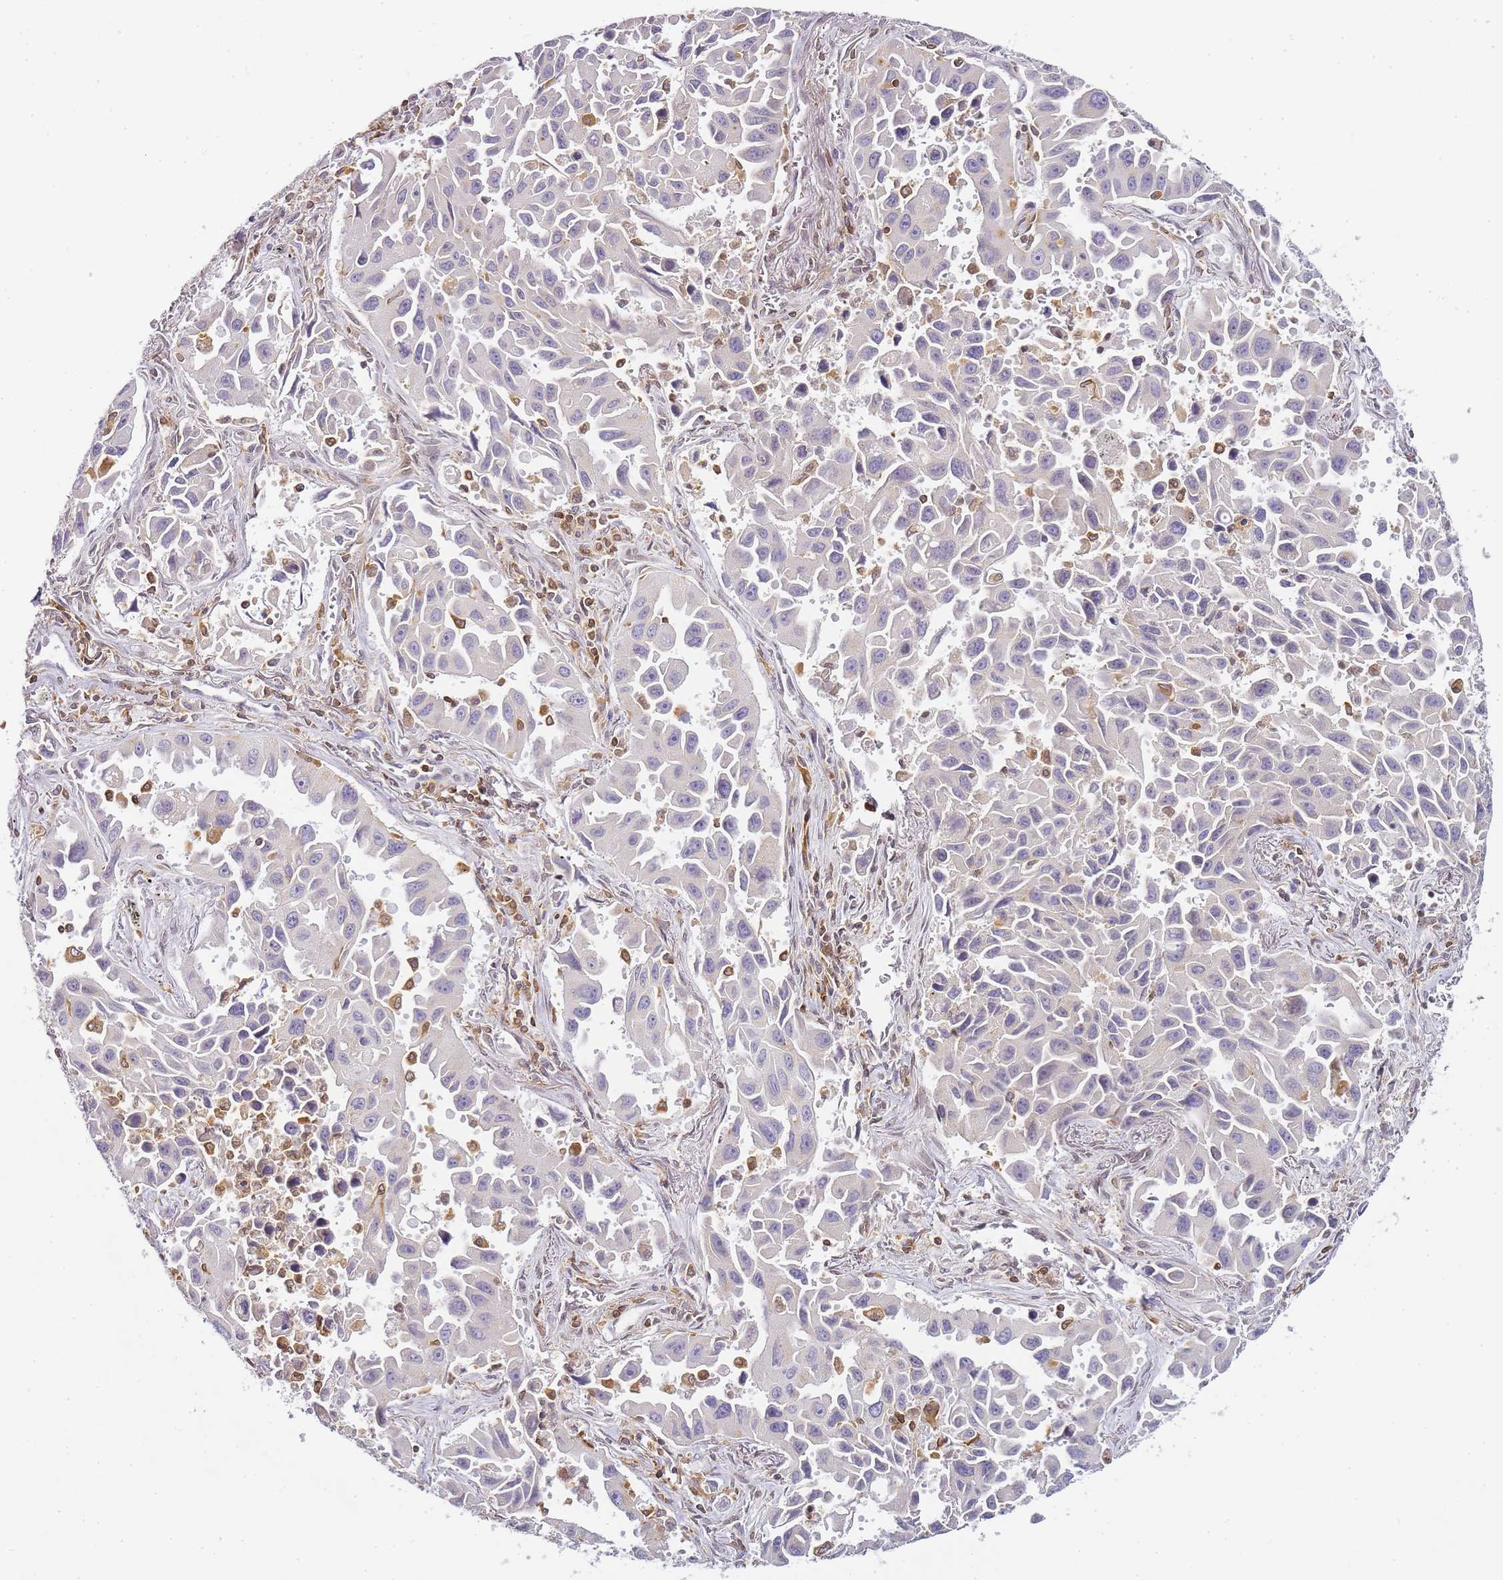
{"staining": {"intensity": "negative", "quantity": "none", "location": "none"}, "tissue": "lung cancer", "cell_type": "Tumor cells", "image_type": "cancer", "snomed": [{"axis": "morphology", "description": "Adenocarcinoma, NOS"}, {"axis": "topography", "description": "Lung"}], "caption": "This photomicrograph is of lung cancer stained with immunohistochemistry (IHC) to label a protein in brown with the nuclei are counter-stained blue. There is no expression in tumor cells.", "gene": "JAKMIP1", "patient": {"sex": "male", "age": 66}}